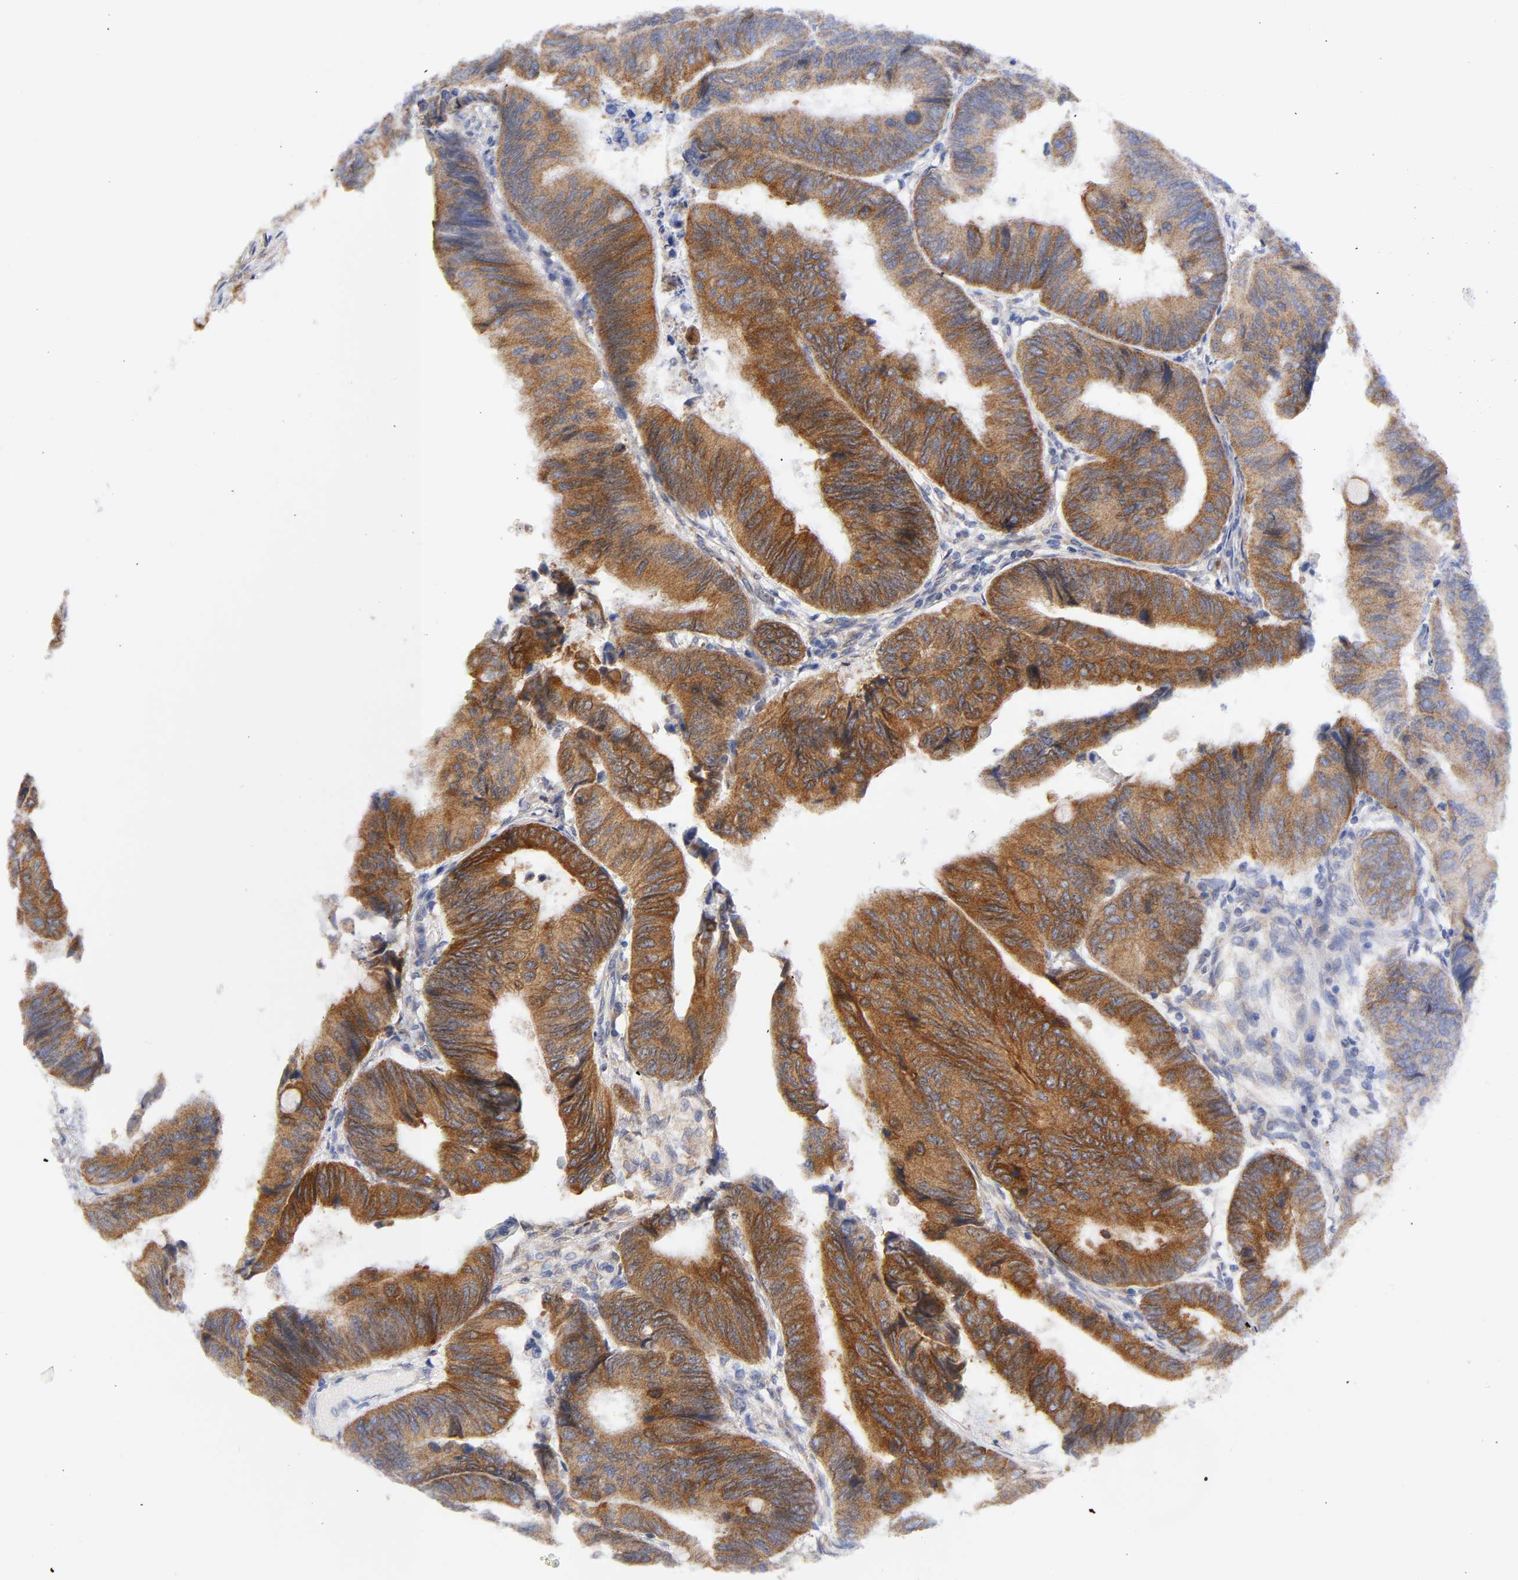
{"staining": {"intensity": "strong", "quantity": ">75%", "location": "cytoplasmic/membranous"}, "tissue": "colorectal cancer", "cell_type": "Tumor cells", "image_type": "cancer", "snomed": [{"axis": "morphology", "description": "Normal tissue, NOS"}, {"axis": "morphology", "description": "Adenocarcinoma, NOS"}, {"axis": "topography", "description": "Rectum"}, {"axis": "topography", "description": "Peripheral nerve tissue"}], "caption": "Adenocarcinoma (colorectal) was stained to show a protein in brown. There is high levels of strong cytoplasmic/membranous expression in about >75% of tumor cells.", "gene": "POR", "patient": {"sex": "male", "age": 92}}